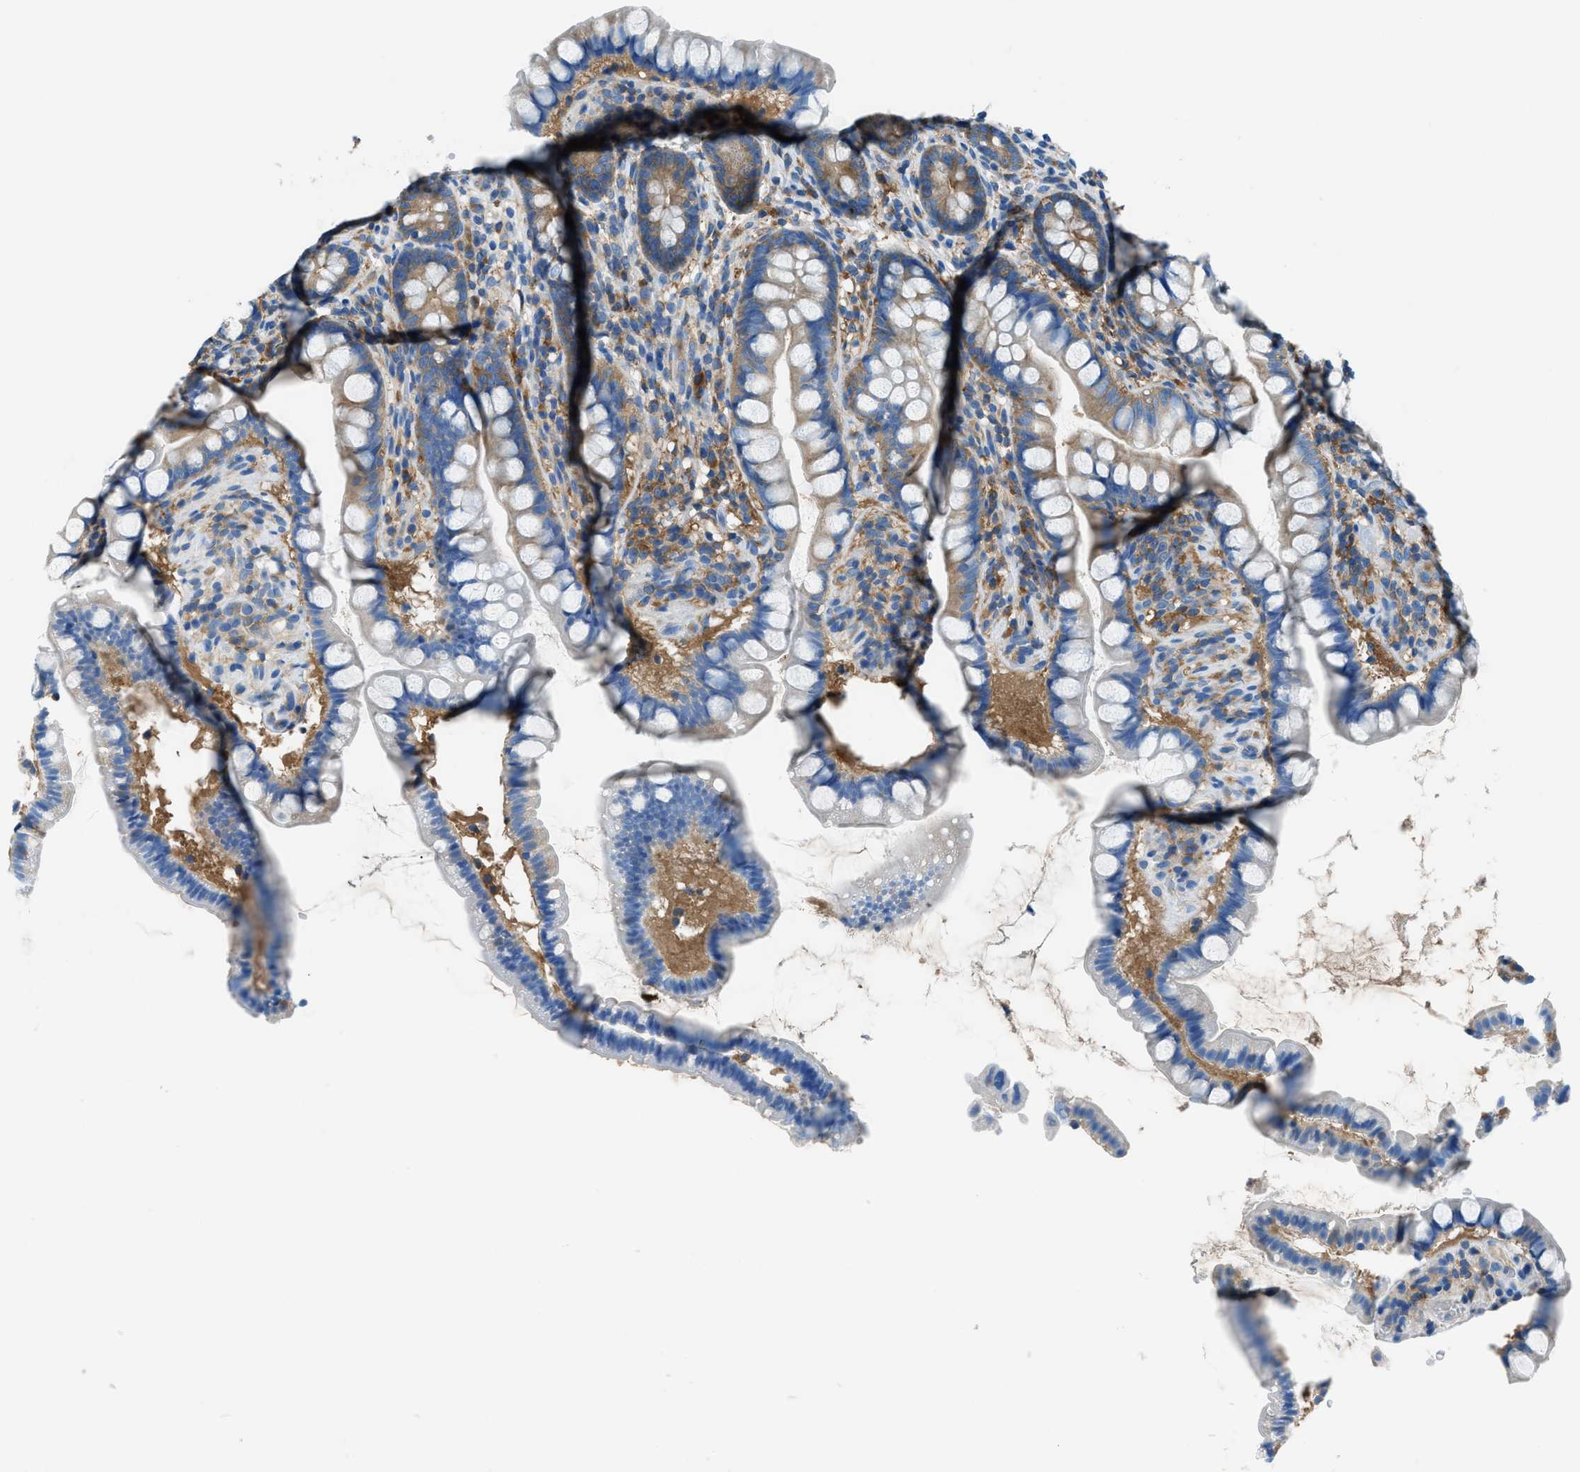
{"staining": {"intensity": "moderate", "quantity": "25%-75%", "location": "cytoplasmic/membranous"}, "tissue": "small intestine", "cell_type": "Glandular cells", "image_type": "normal", "snomed": [{"axis": "morphology", "description": "Normal tissue, NOS"}, {"axis": "topography", "description": "Small intestine"}], "caption": "A micrograph of human small intestine stained for a protein demonstrates moderate cytoplasmic/membranous brown staining in glandular cells.", "gene": "SARS1", "patient": {"sex": "female", "age": 84}}